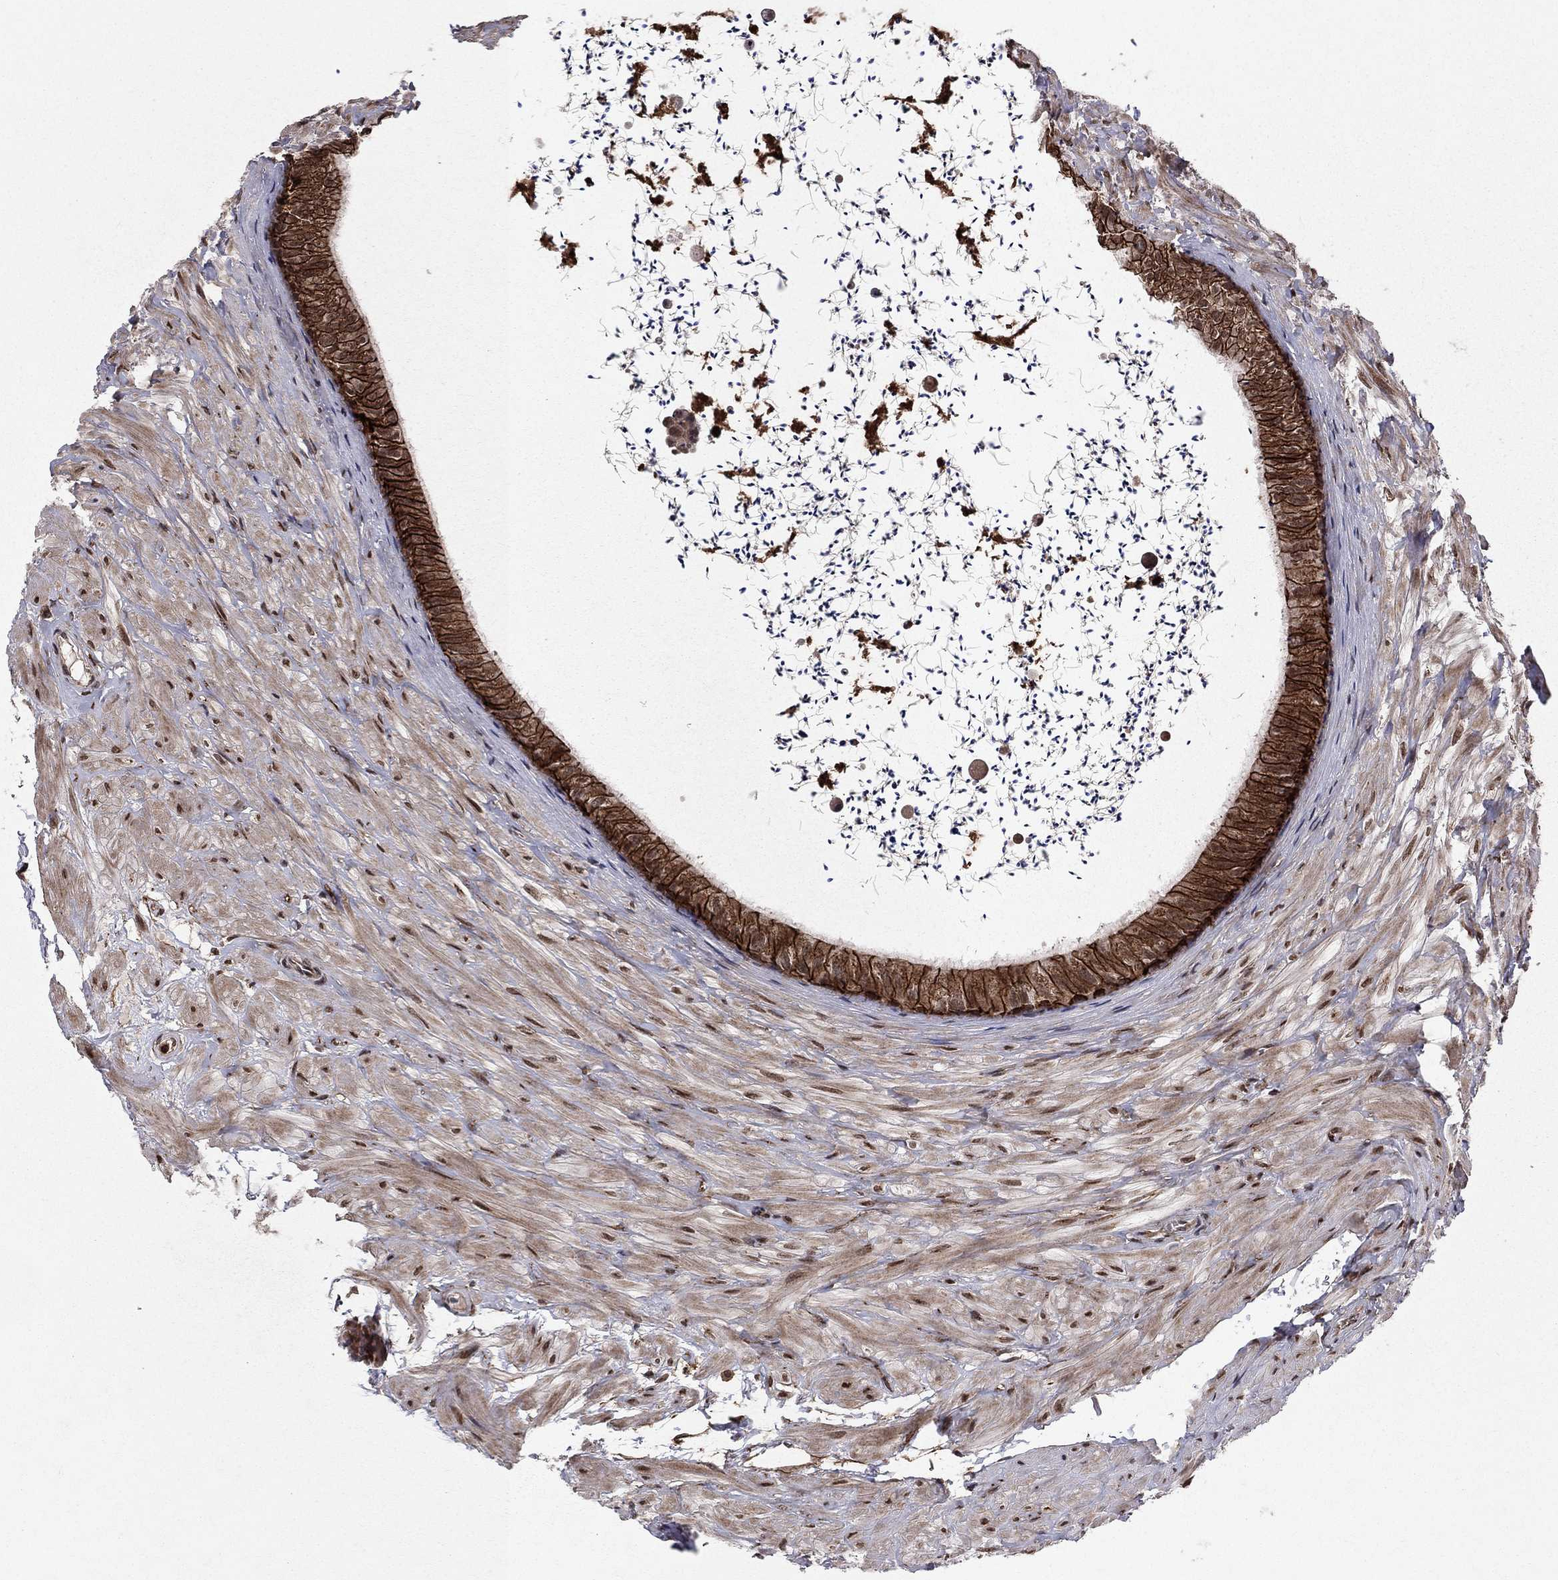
{"staining": {"intensity": "strong", "quantity": ">75%", "location": "cytoplasmic/membranous"}, "tissue": "epididymis", "cell_type": "Glandular cells", "image_type": "normal", "snomed": [{"axis": "morphology", "description": "Normal tissue, NOS"}, {"axis": "topography", "description": "Epididymis"}], "caption": "Immunohistochemistry histopathology image of unremarkable epididymis: epididymis stained using immunohistochemistry (IHC) exhibits high levels of strong protein expression localized specifically in the cytoplasmic/membranous of glandular cells, appearing as a cytoplasmic/membranous brown color.", "gene": "SSX2IP", "patient": {"sex": "male", "age": 32}}